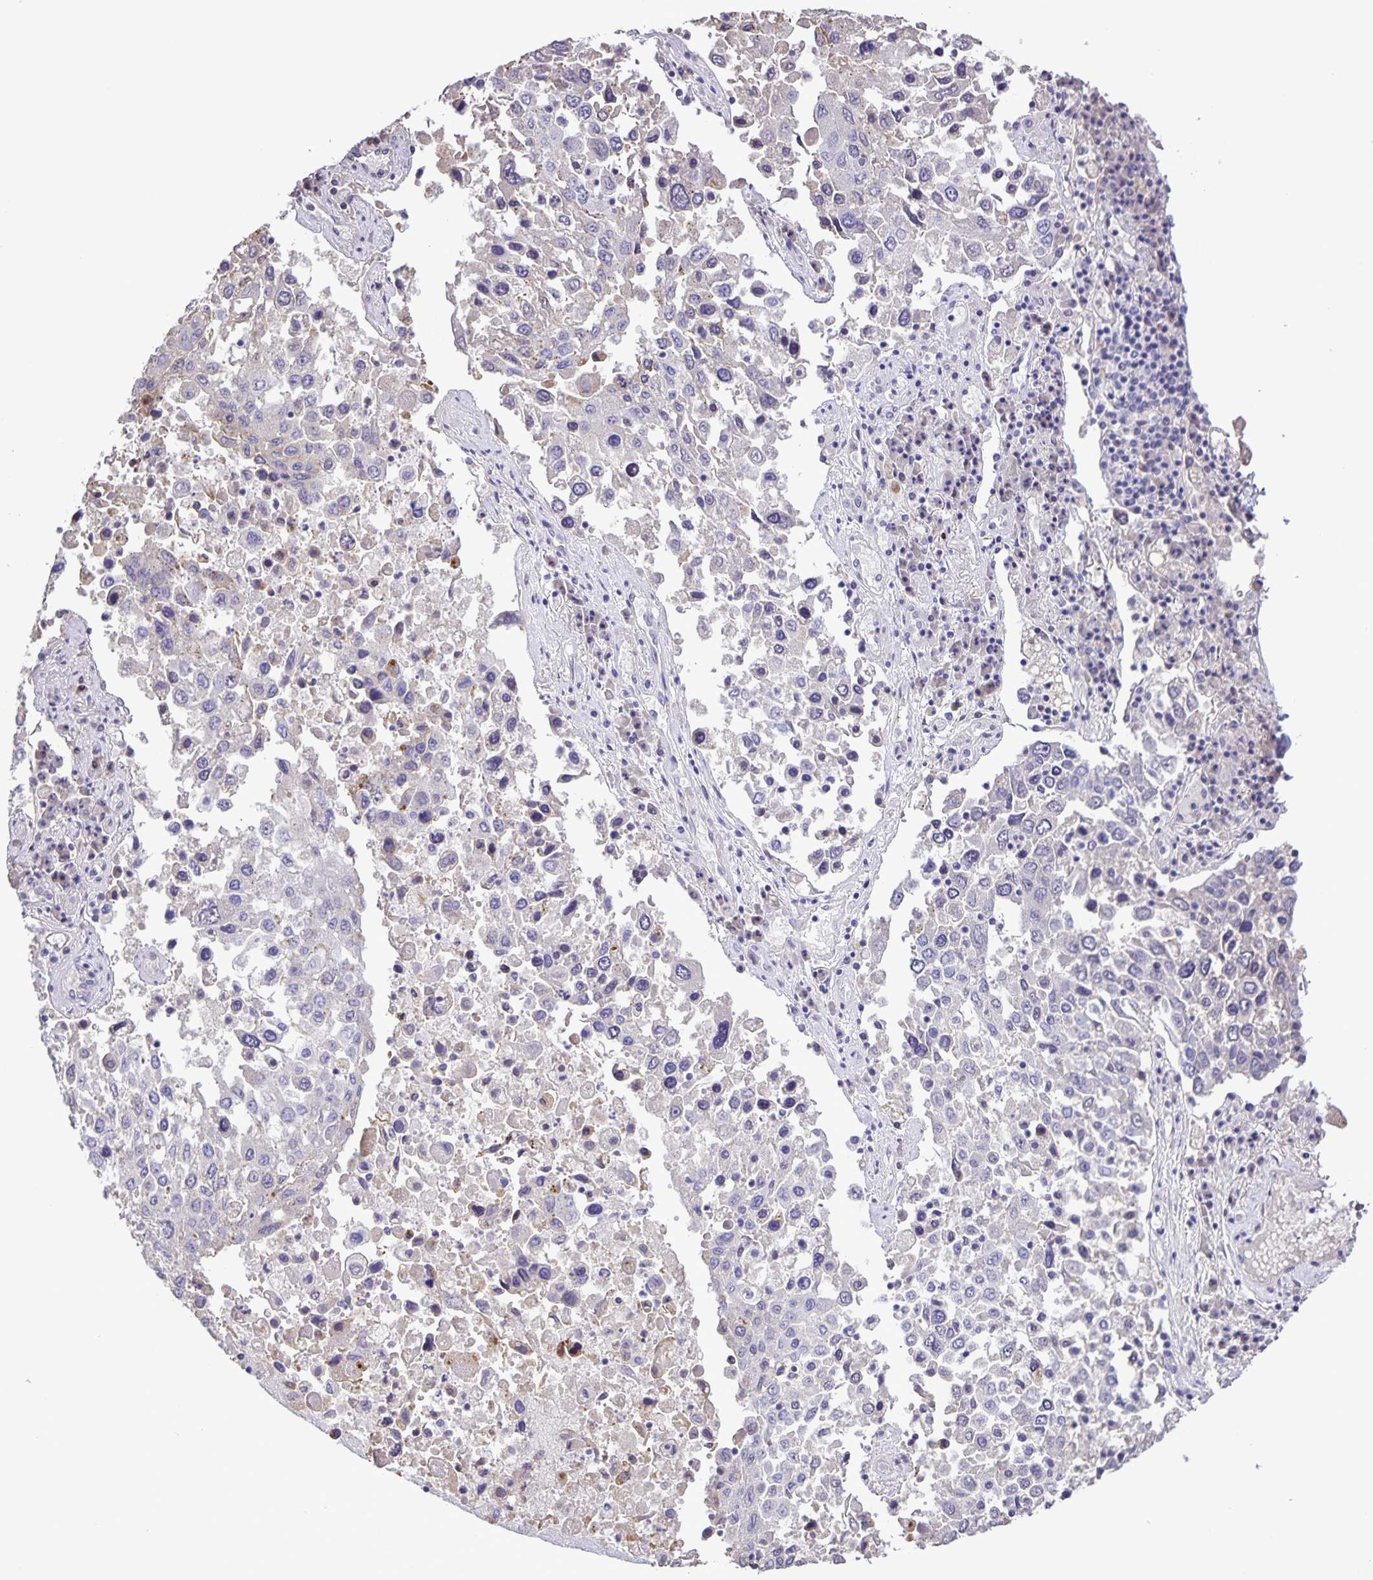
{"staining": {"intensity": "negative", "quantity": "none", "location": "none"}, "tissue": "lung cancer", "cell_type": "Tumor cells", "image_type": "cancer", "snomed": [{"axis": "morphology", "description": "Squamous cell carcinoma, NOS"}, {"axis": "topography", "description": "Lung"}], "caption": "DAB (3,3'-diaminobenzidine) immunohistochemical staining of human lung cancer (squamous cell carcinoma) reveals no significant expression in tumor cells.", "gene": "ONECUT2", "patient": {"sex": "male", "age": 65}}